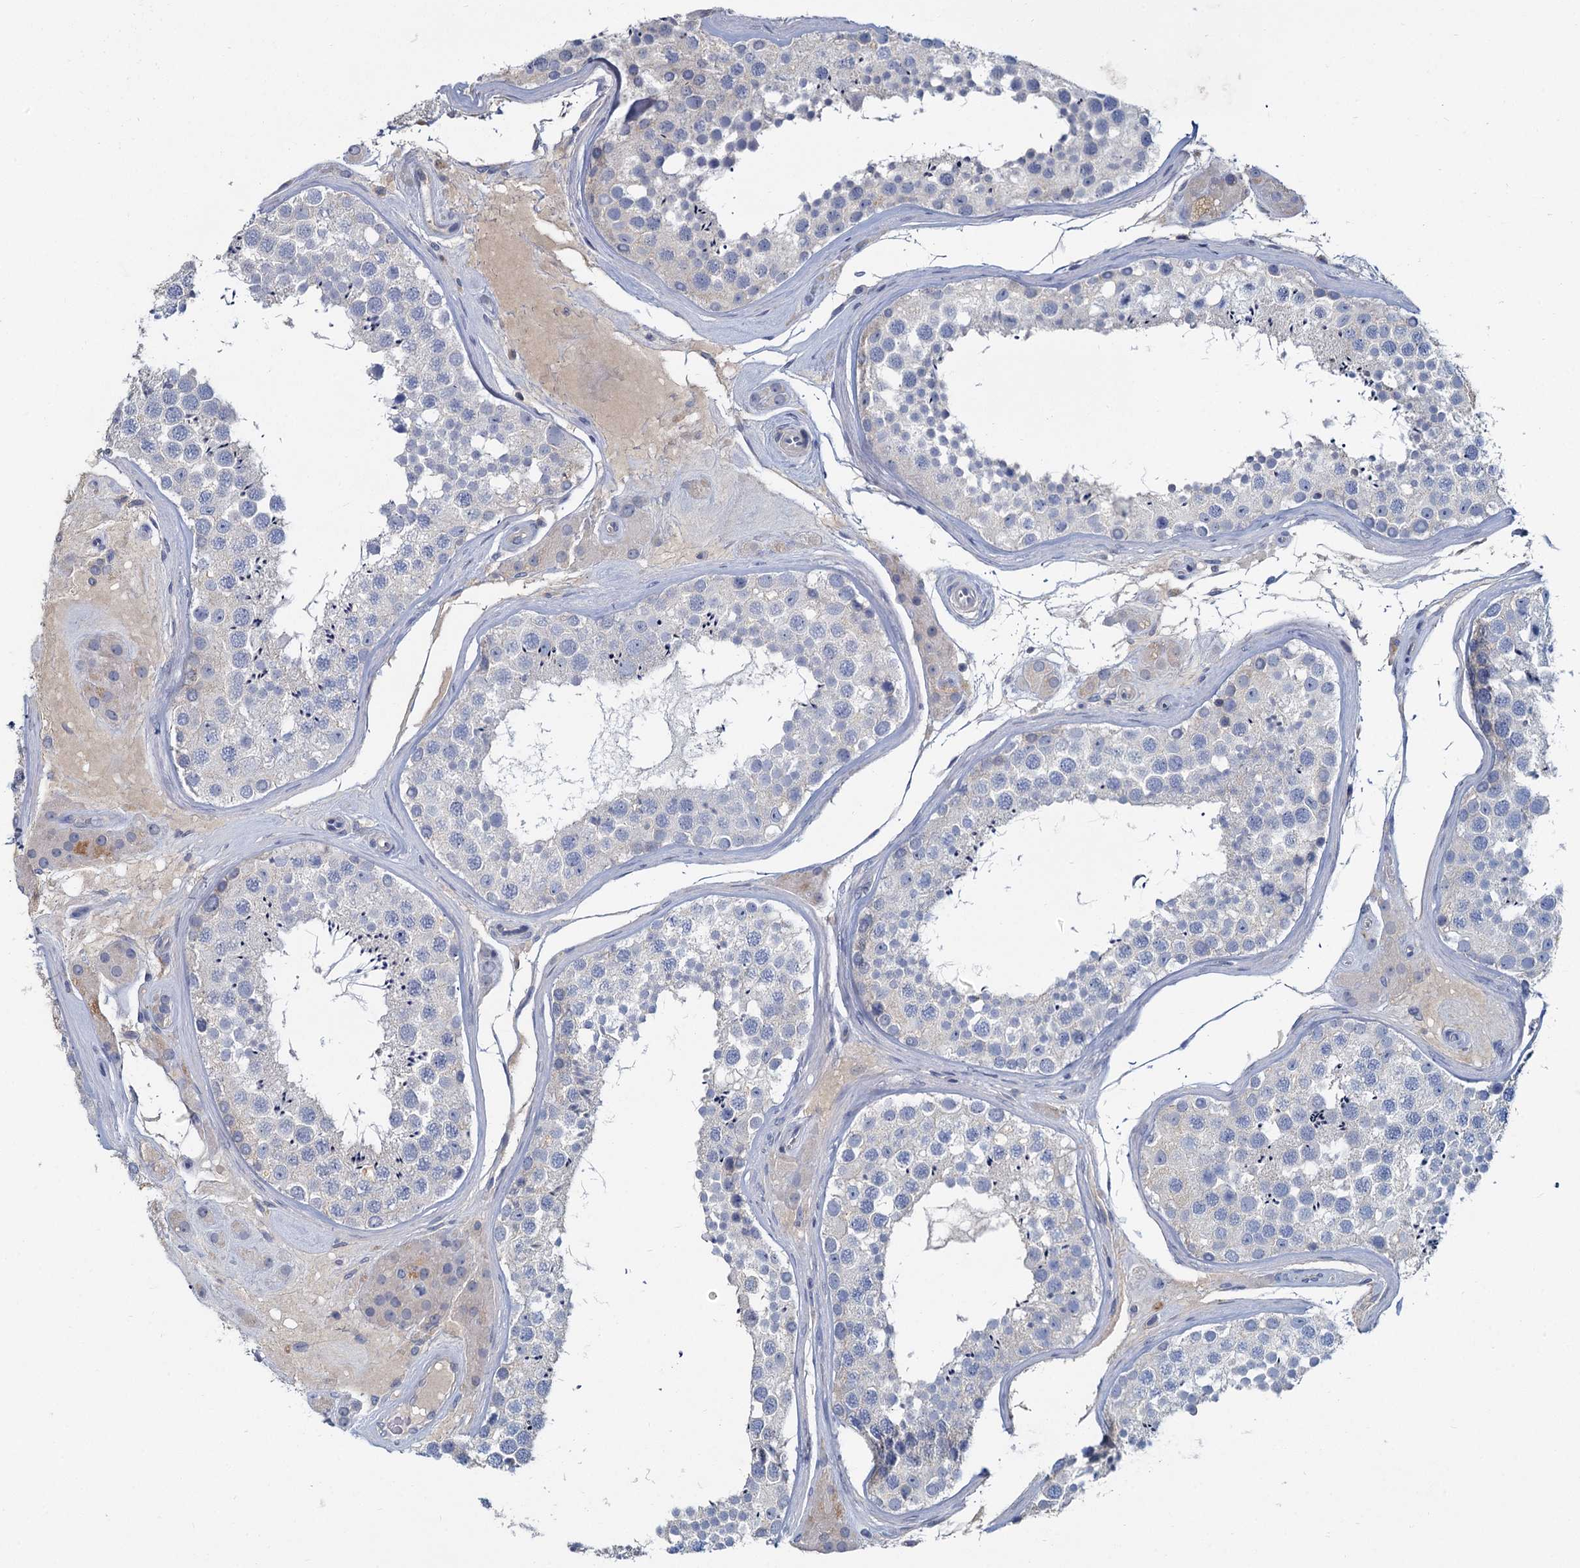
{"staining": {"intensity": "negative", "quantity": "none", "location": "none"}, "tissue": "testis", "cell_type": "Cells in seminiferous ducts", "image_type": "normal", "snomed": [{"axis": "morphology", "description": "Normal tissue, NOS"}, {"axis": "topography", "description": "Testis"}], "caption": "The micrograph shows no significant staining in cells in seminiferous ducts of testis. (DAB (3,3'-diaminobenzidine) IHC visualized using brightfield microscopy, high magnification).", "gene": "ACSM3", "patient": {"sex": "male", "age": 46}}